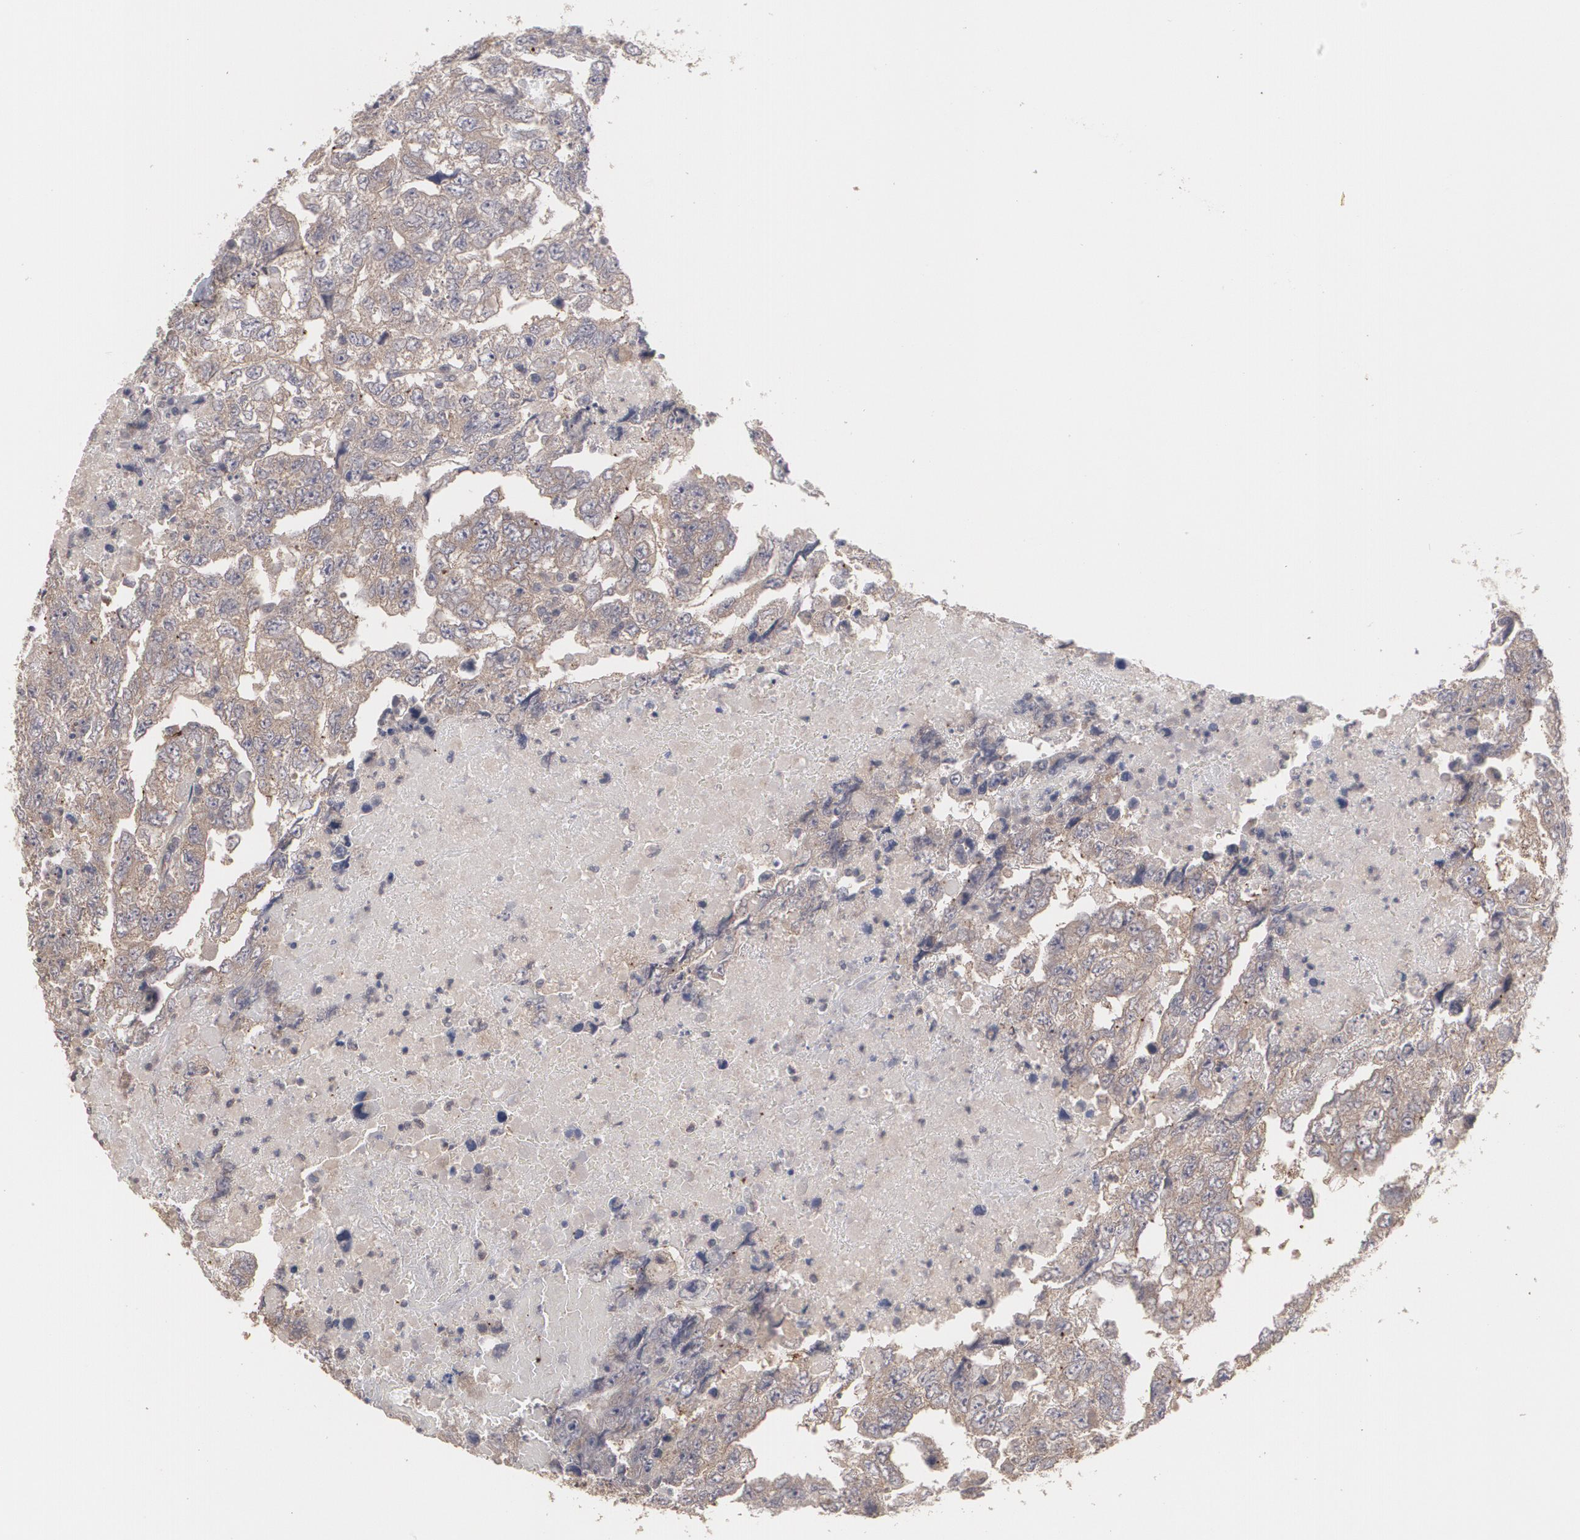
{"staining": {"intensity": "moderate", "quantity": ">75%", "location": "cytoplasmic/membranous"}, "tissue": "testis cancer", "cell_type": "Tumor cells", "image_type": "cancer", "snomed": [{"axis": "morphology", "description": "Carcinoma, Embryonal, NOS"}, {"axis": "topography", "description": "Testis"}], "caption": "The immunohistochemical stain highlights moderate cytoplasmic/membranous positivity in tumor cells of testis cancer (embryonal carcinoma) tissue. (Stains: DAB in brown, nuclei in blue, Microscopy: brightfield microscopy at high magnification).", "gene": "ARF6", "patient": {"sex": "male", "age": 36}}